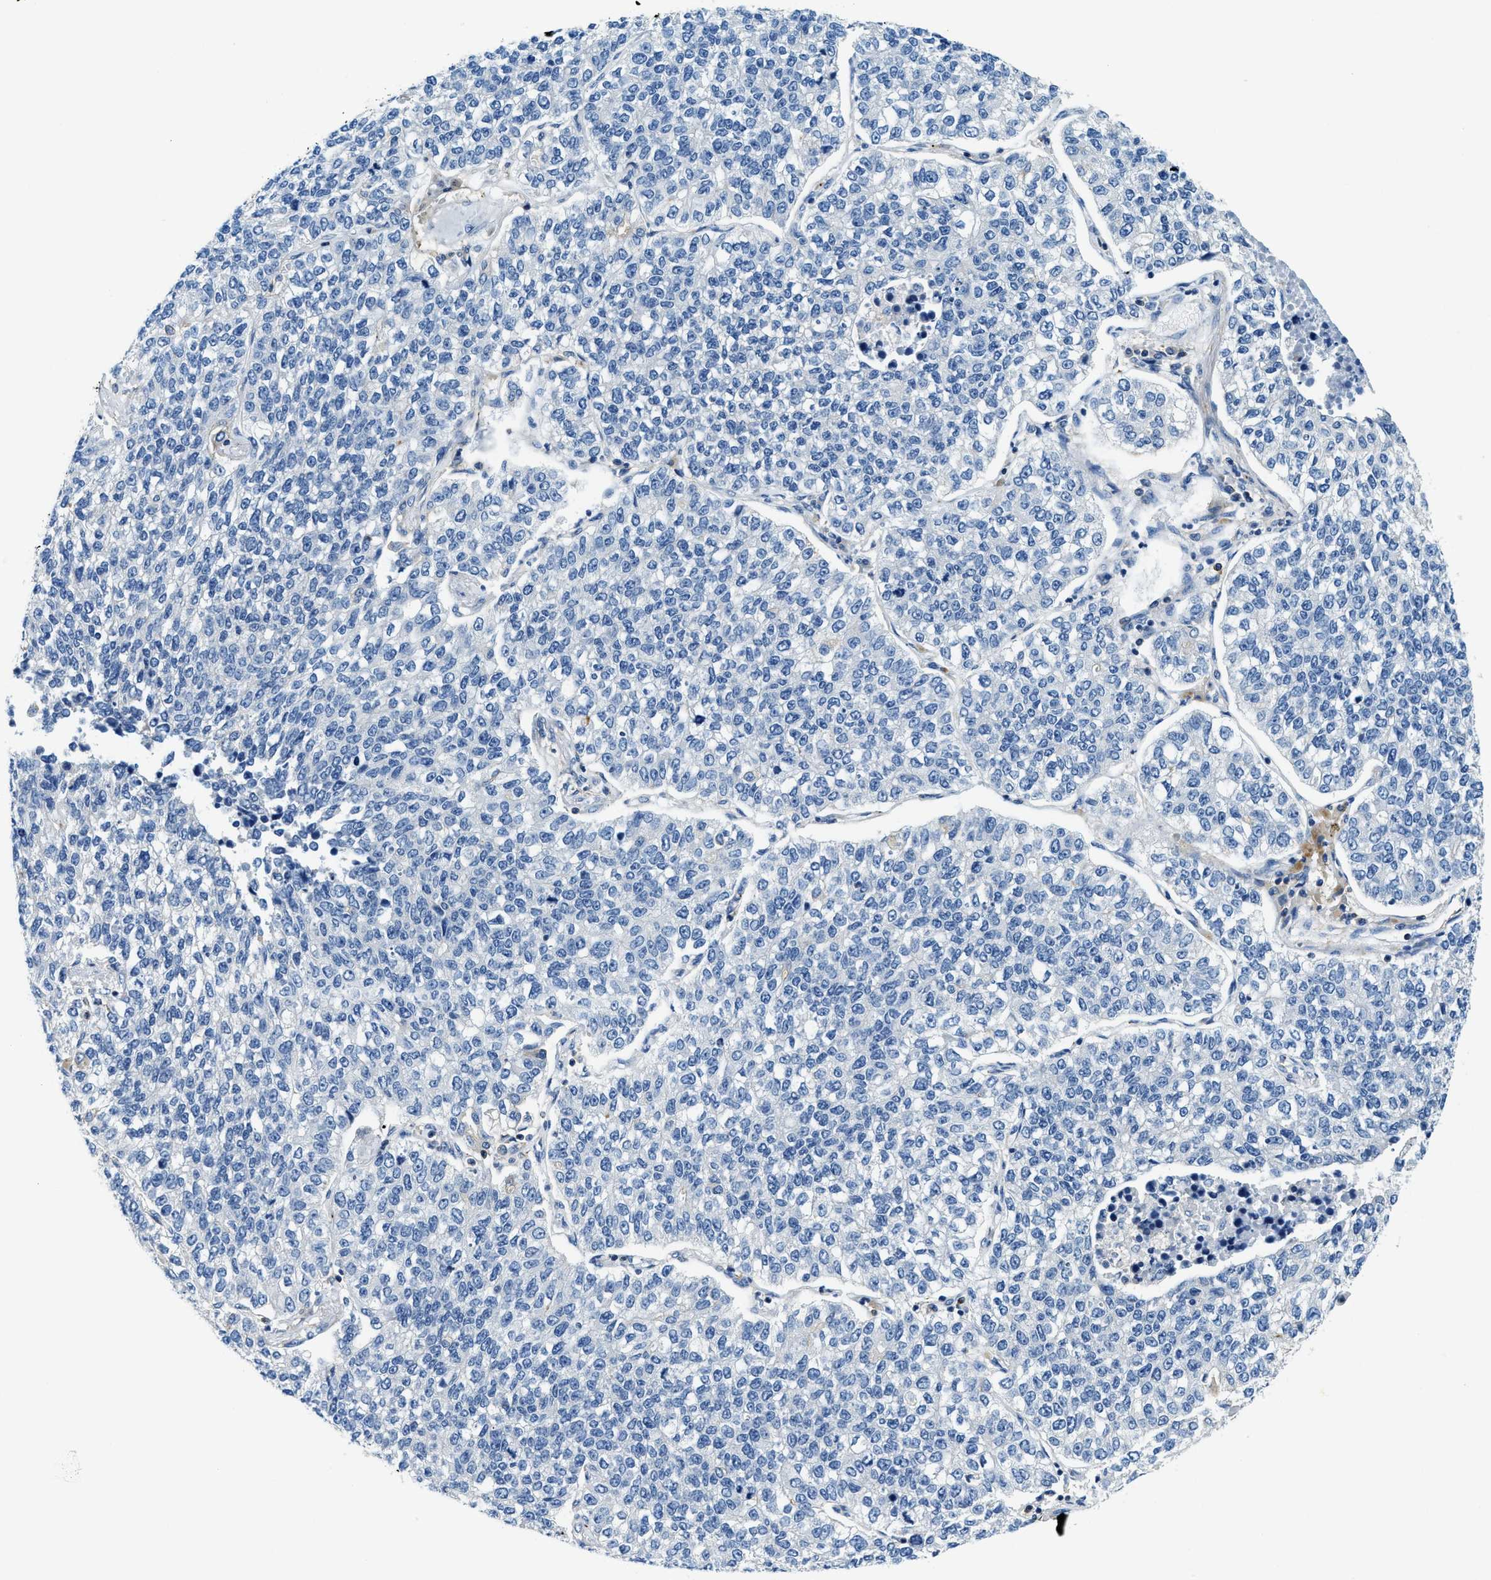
{"staining": {"intensity": "negative", "quantity": "none", "location": "none"}, "tissue": "lung cancer", "cell_type": "Tumor cells", "image_type": "cancer", "snomed": [{"axis": "morphology", "description": "Adenocarcinoma, NOS"}, {"axis": "topography", "description": "Lung"}], "caption": "Immunohistochemistry micrograph of lung adenocarcinoma stained for a protein (brown), which demonstrates no staining in tumor cells.", "gene": "MYO1G", "patient": {"sex": "male", "age": 49}}